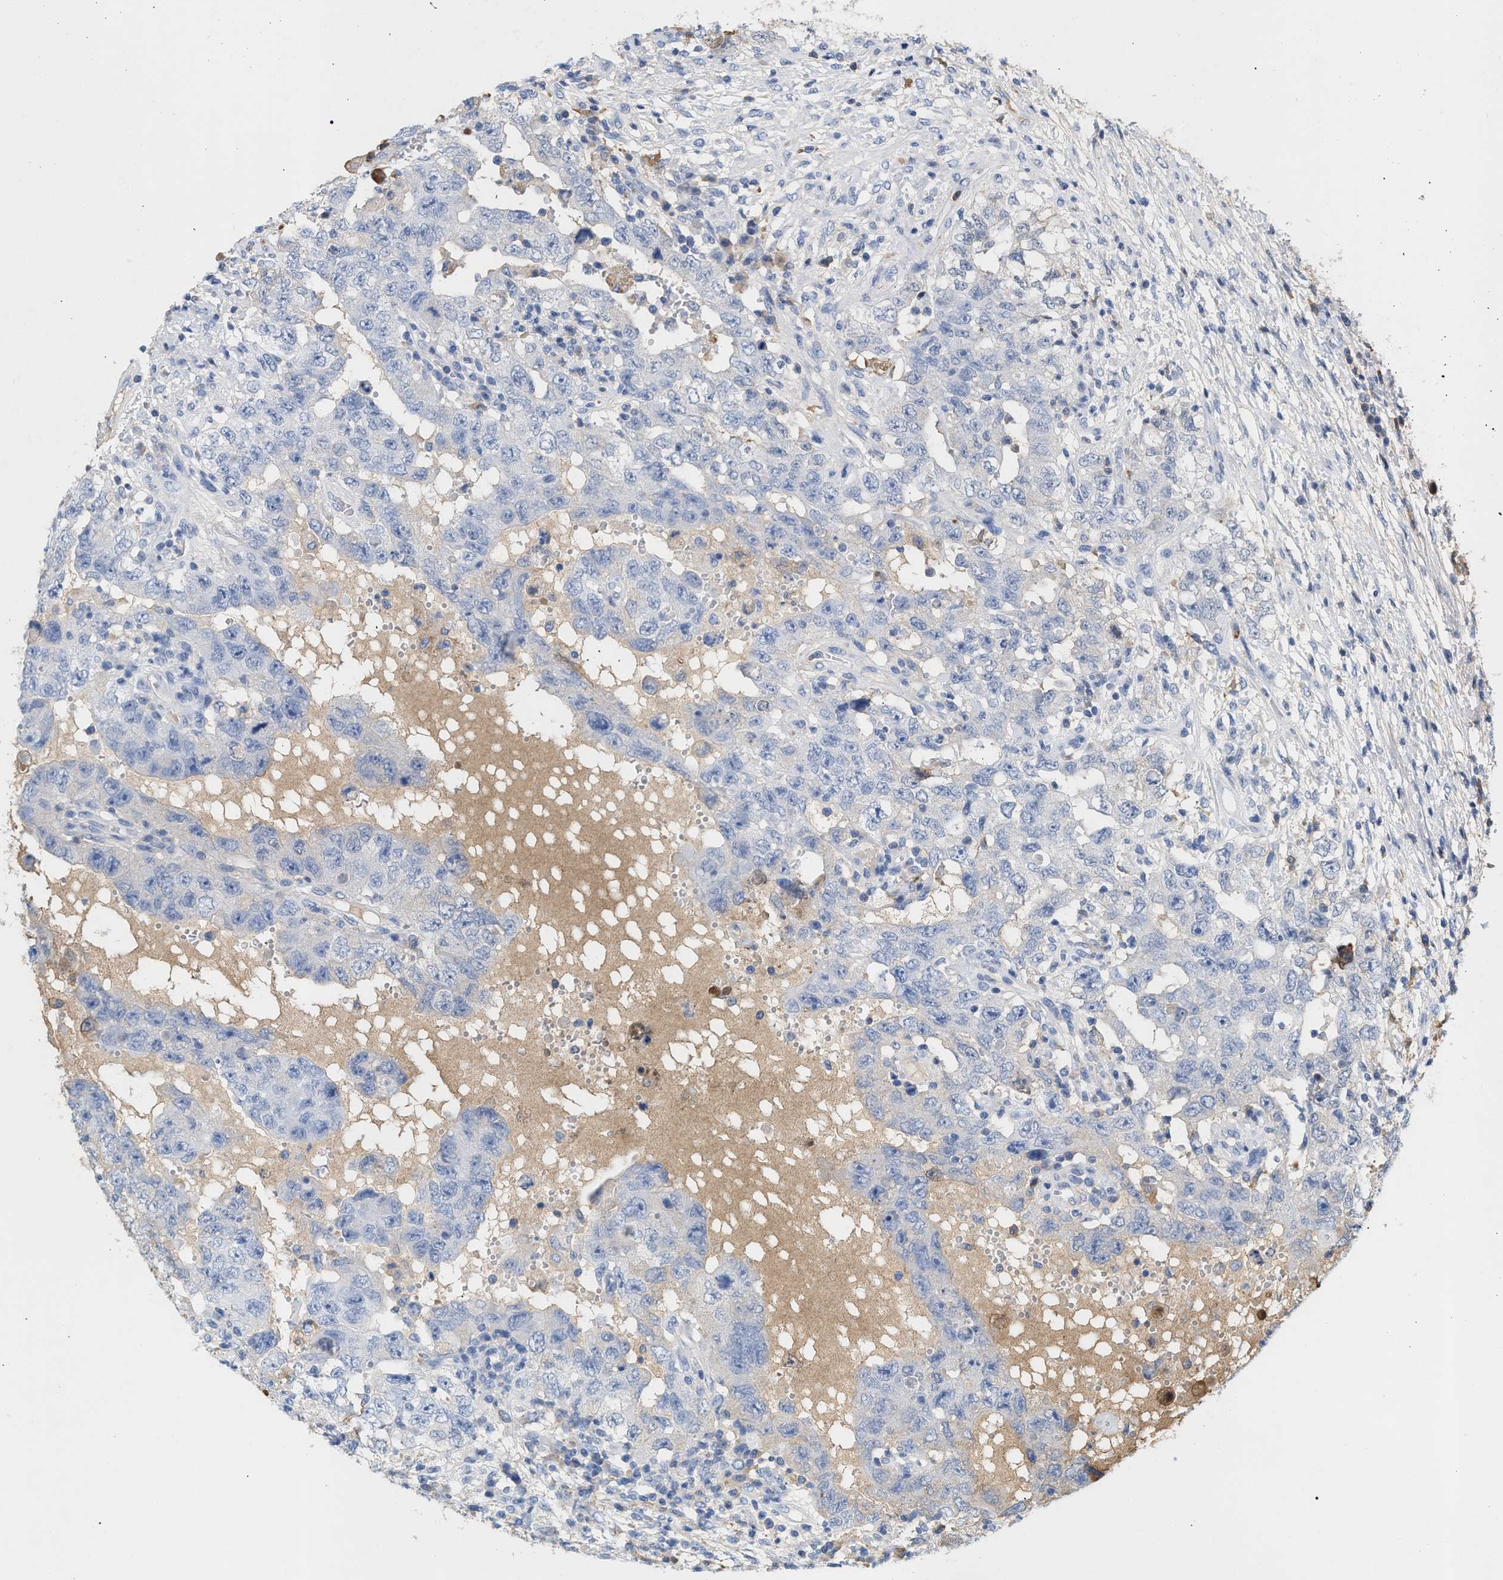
{"staining": {"intensity": "negative", "quantity": "none", "location": "none"}, "tissue": "testis cancer", "cell_type": "Tumor cells", "image_type": "cancer", "snomed": [{"axis": "morphology", "description": "Carcinoma, Embryonal, NOS"}, {"axis": "topography", "description": "Testis"}], "caption": "This is a micrograph of immunohistochemistry staining of testis embryonal carcinoma, which shows no positivity in tumor cells. (IHC, brightfield microscopy, high magnification).", "gene": "APOH", "patient": {"sex": "male", "age": 26}}